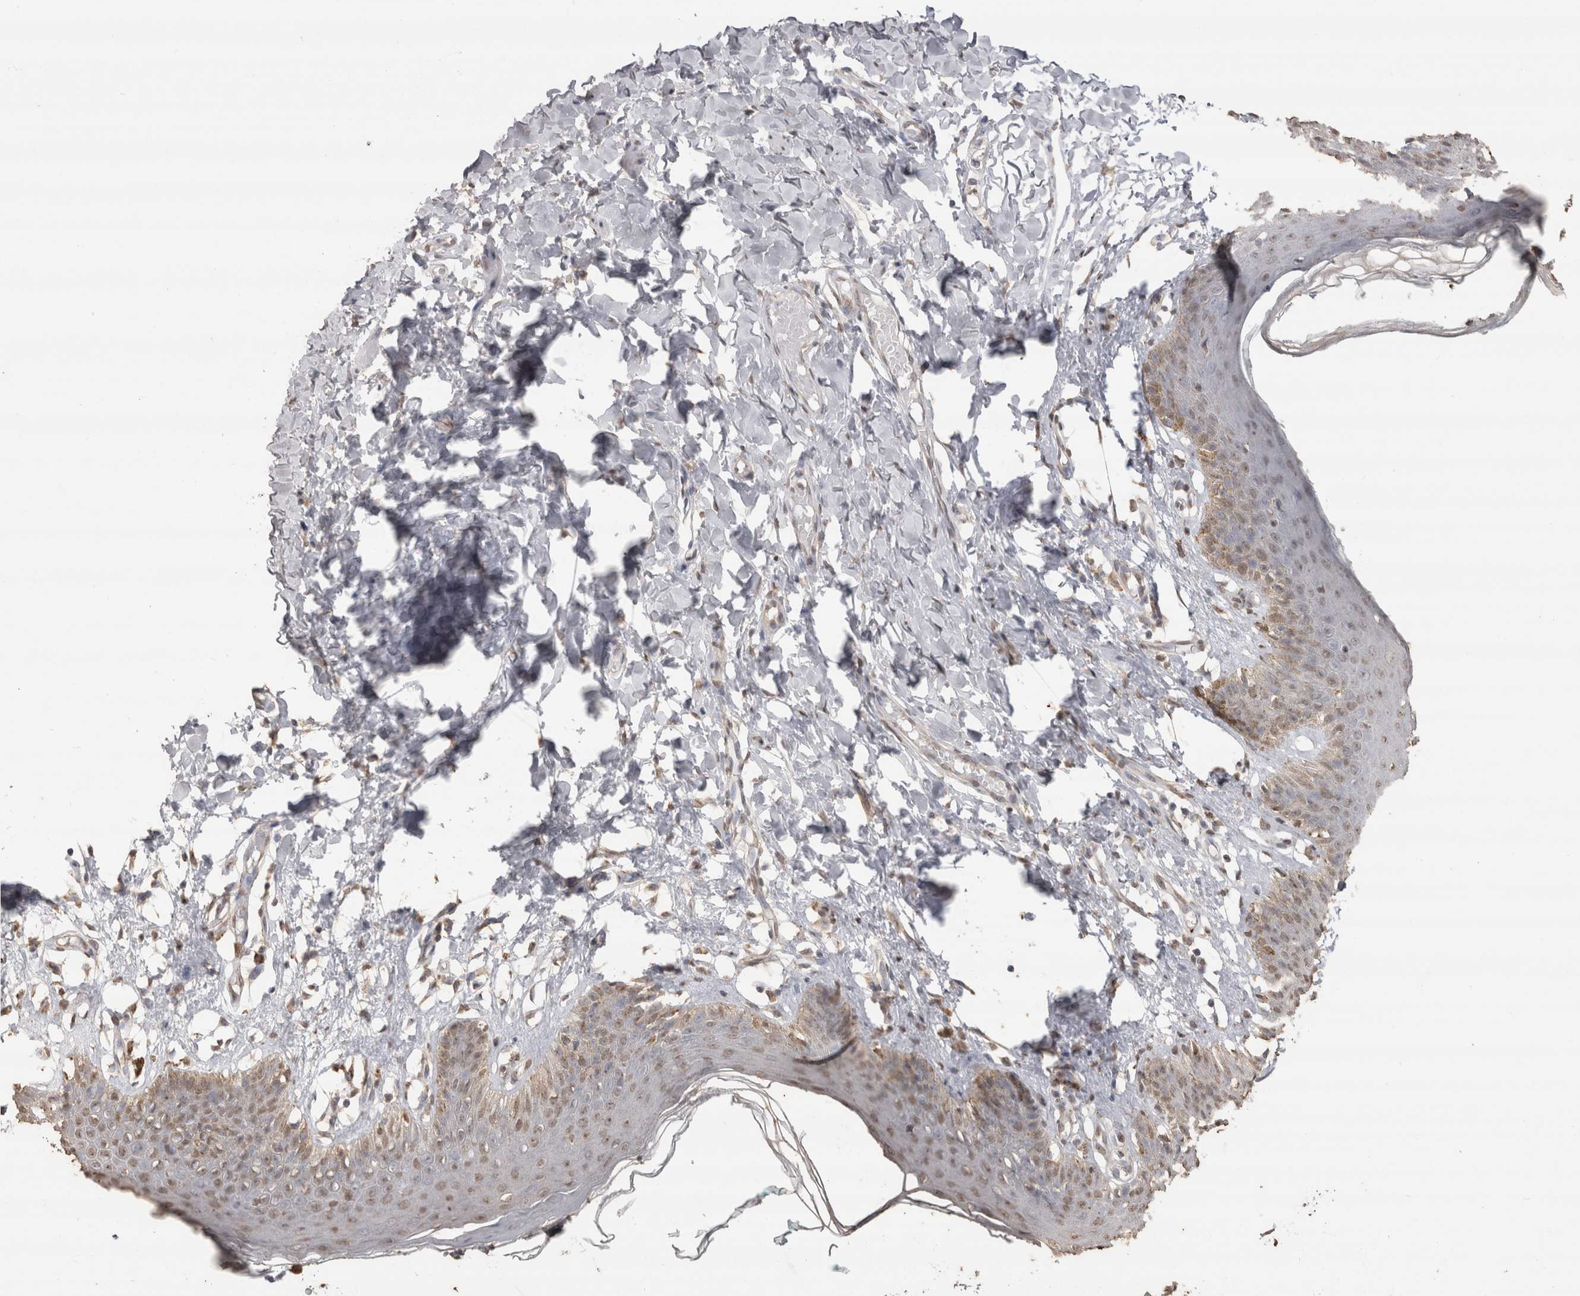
{"staining": {"intensity": "weak", "quantity": "25%-75%", "location": "nuclear"}, "tissue": "skin", "cell_type": "Epidermal cells", "image_type": "normal", "snomed": [{"axis": "morphology", "description": "Normal tissue, NOS"}, {"axis": "topography", "description": "Vulva"}], "caption": "A histopathology image showing weak nuclear staining in approximately 25%-75% of epidermal cells in benign skin, as visualized by brown immunohistochemical staining.", "gene": "CRELD2", "patient": {"sex": "female", "age": 66}}